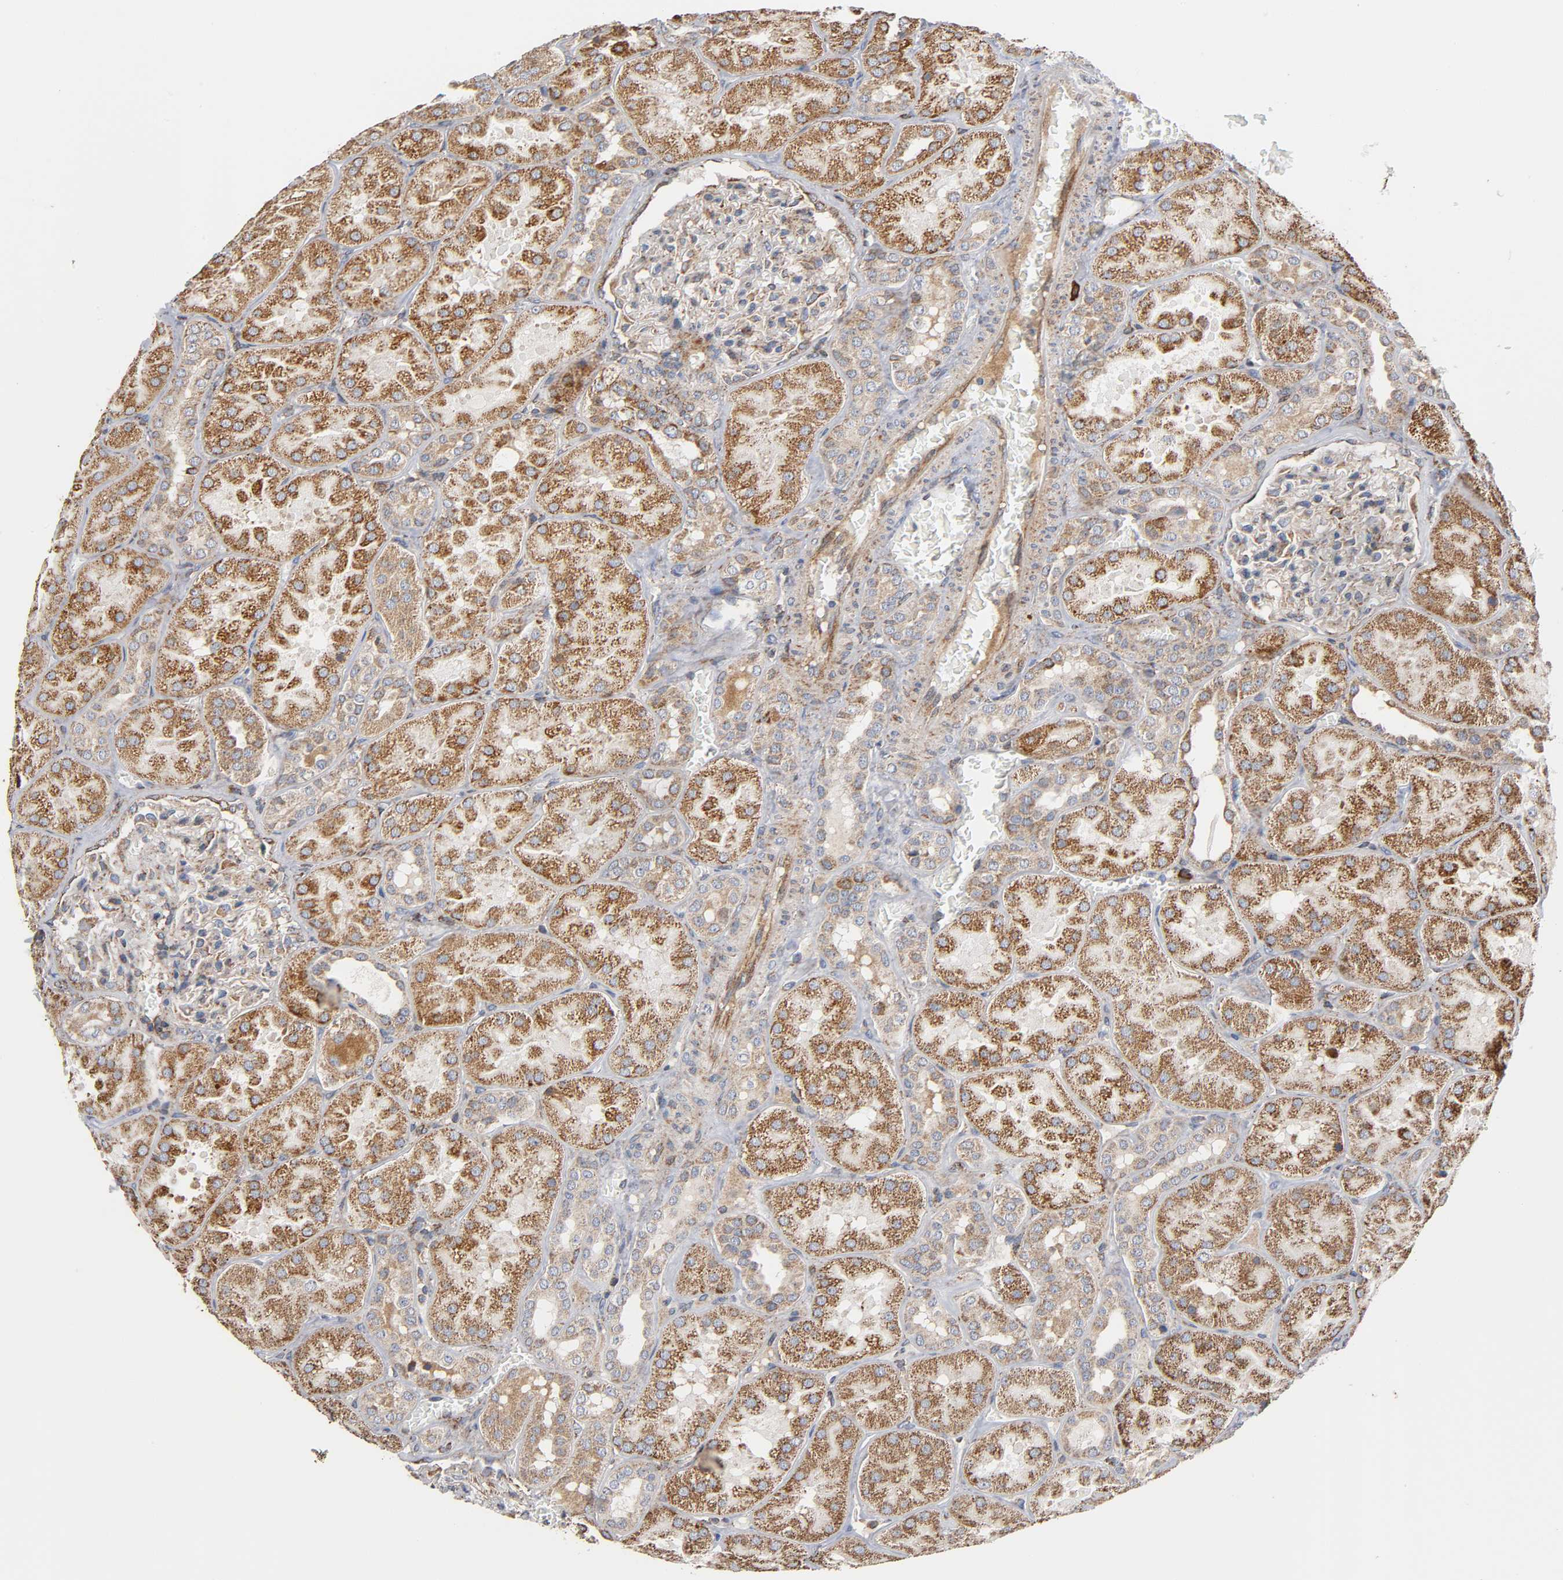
{"staining": {"intensity": "weak", "quantity": "<25%", "location": "cytoplasmic/membranous"}, "tissue": "kidney", "cell_type": "Cells in glomeruli", "image_type": "normal", "snomed": [{"axis": "morphology", "description": "Normal tissue, NOS"}, {"axis": "topography", "description": "Kidney"}], "caption": "Immunohistochemistry photomicrograph of normal kidney stained for a protein (brown), which shows no positivity in cells in glomeruli.", "gene": "MAP3K1", "patient": {"sex": "male", "age": 28}}